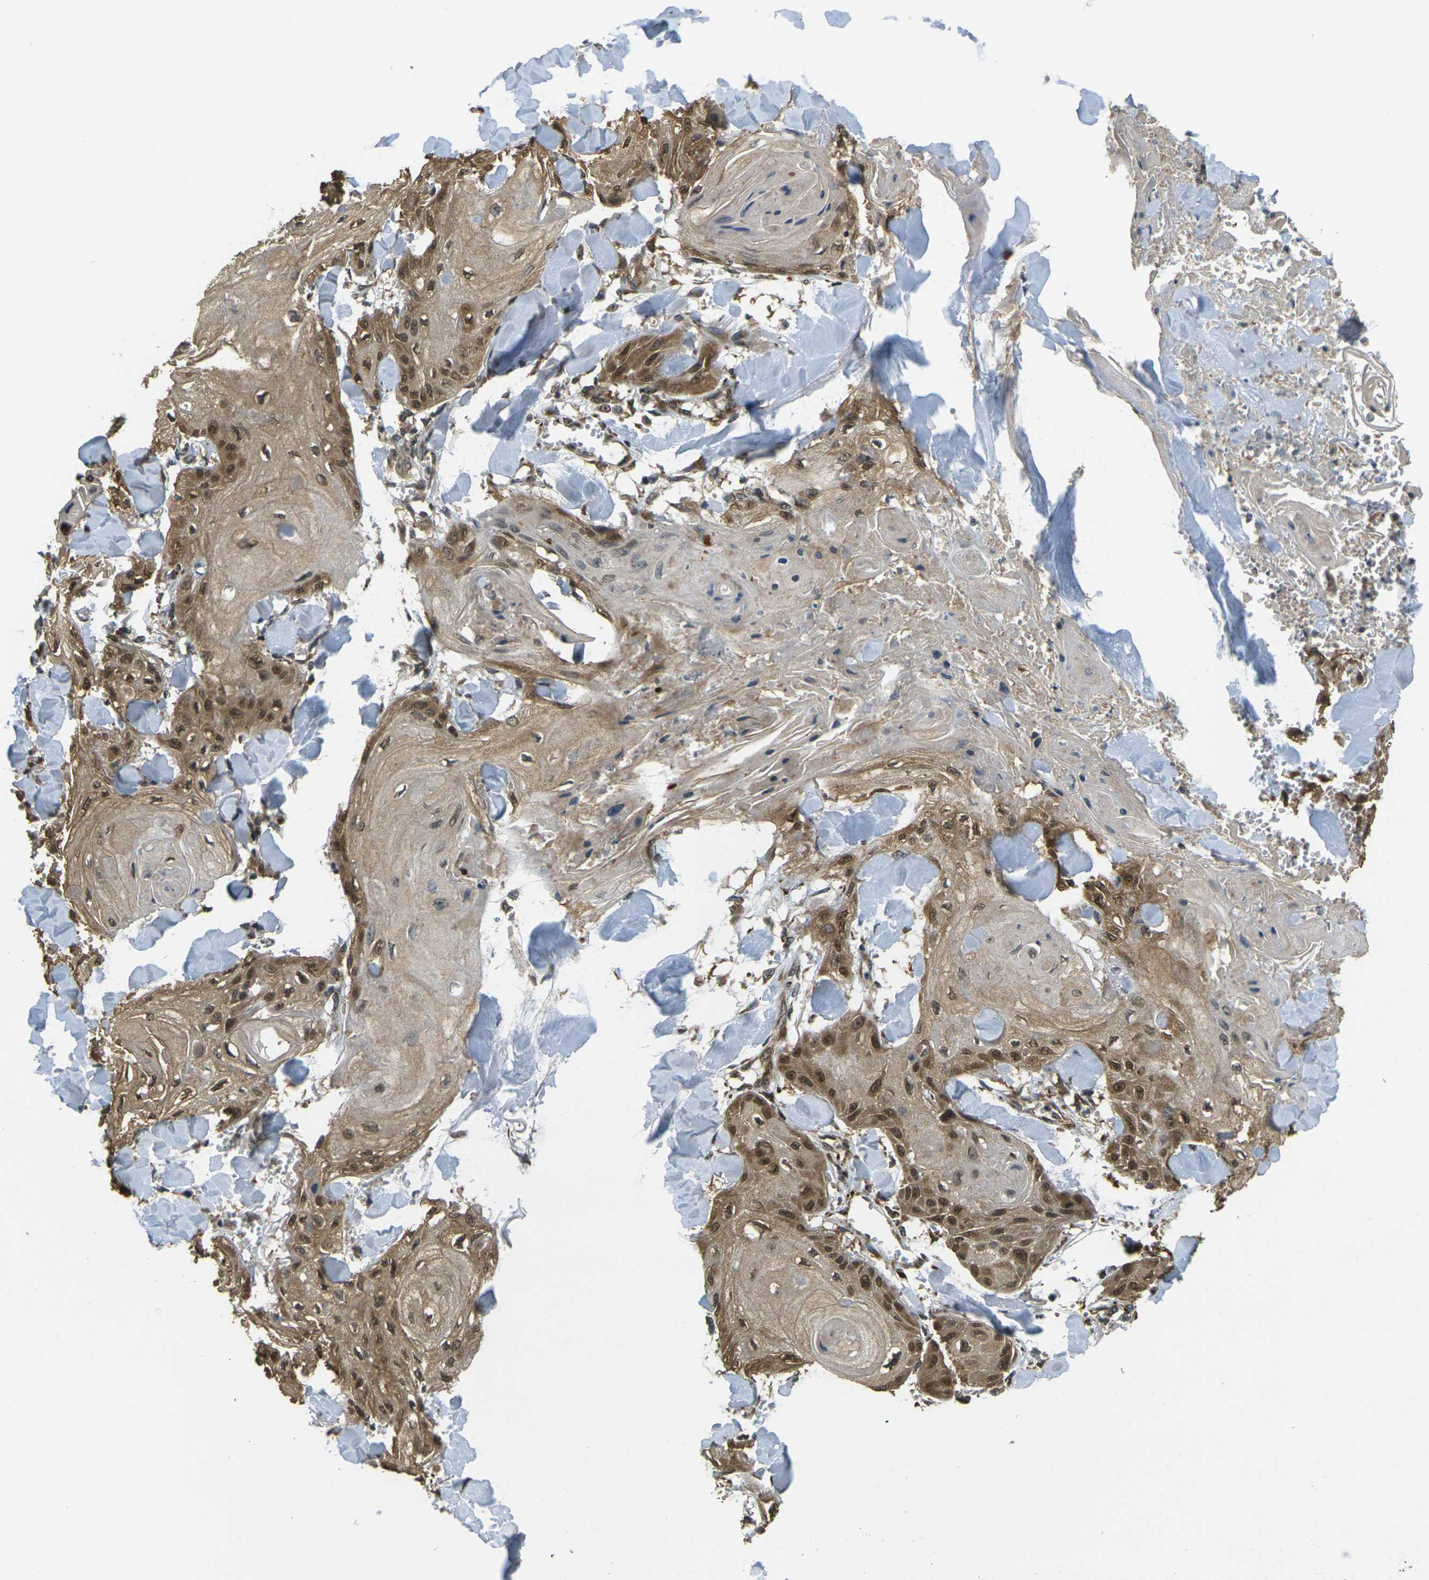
{"staining": {"intensity": "moderate", "quantity": ">75%", "location": "cytoplasmic/membranous,nuclear"}, "tissue": "skin cancer", "cell_type": "Tumor cells", "image_type": "cancer", "snomed": [{"axis": "morphology", "description": "Squamous cell carcinoma, NOS"}, {"axis": "topography", "description": "Skin"}], "caption": "Immunohistochemistry (IHC) (DAB) staining of skin cancer exhibits moderate cytoplasmic/membranous and nuclear protein expression in about >75% of tumor cells.", "gene": "FUT11", "patient": {"sex": "male", "age": 74}}